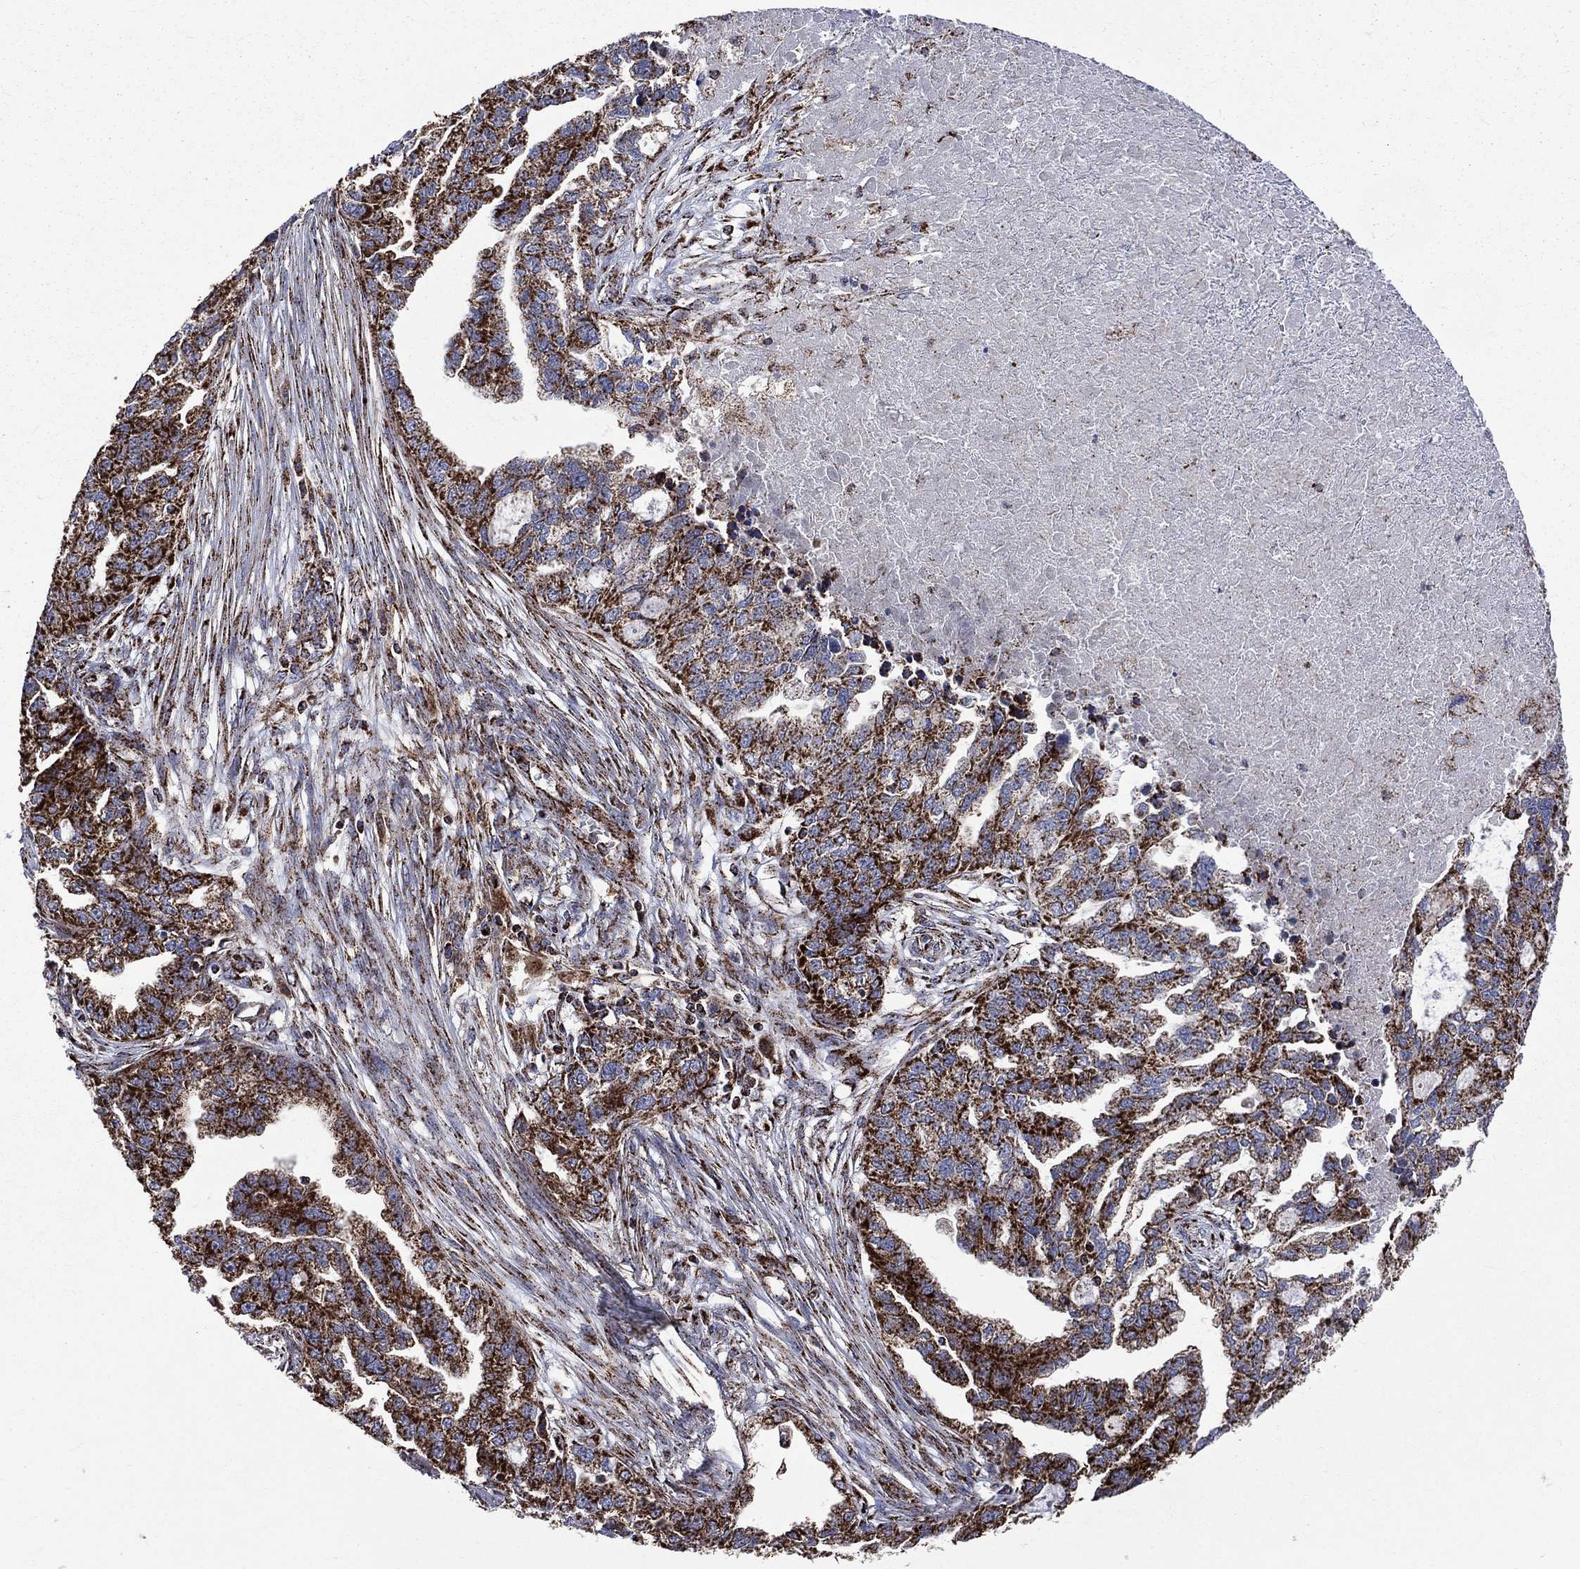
{"staining": {"intensity": "strong", "quantity": ">75%", "location": "cytoplasmic/membranous"}, "tissue": "ovarian cancer", "cell_type": "Tumor cells", "image_type": "cancer", "snomed": [{"axis": "morphology", "description": "Cystadenocarcinoma, serous, NOS"}, {"axis": "topography", "description": "Ovary"}], "caption": "DAB (3,3'-diaminobenzidine) immunohistochemical staining of human ovarian serous cystadenocarcinoma displays strong cytoplasmic/membranous protein expression in approximately >75% of tumor cells.", "gene": "GOT2", "patient": {"sex": "female", "age": 51}}